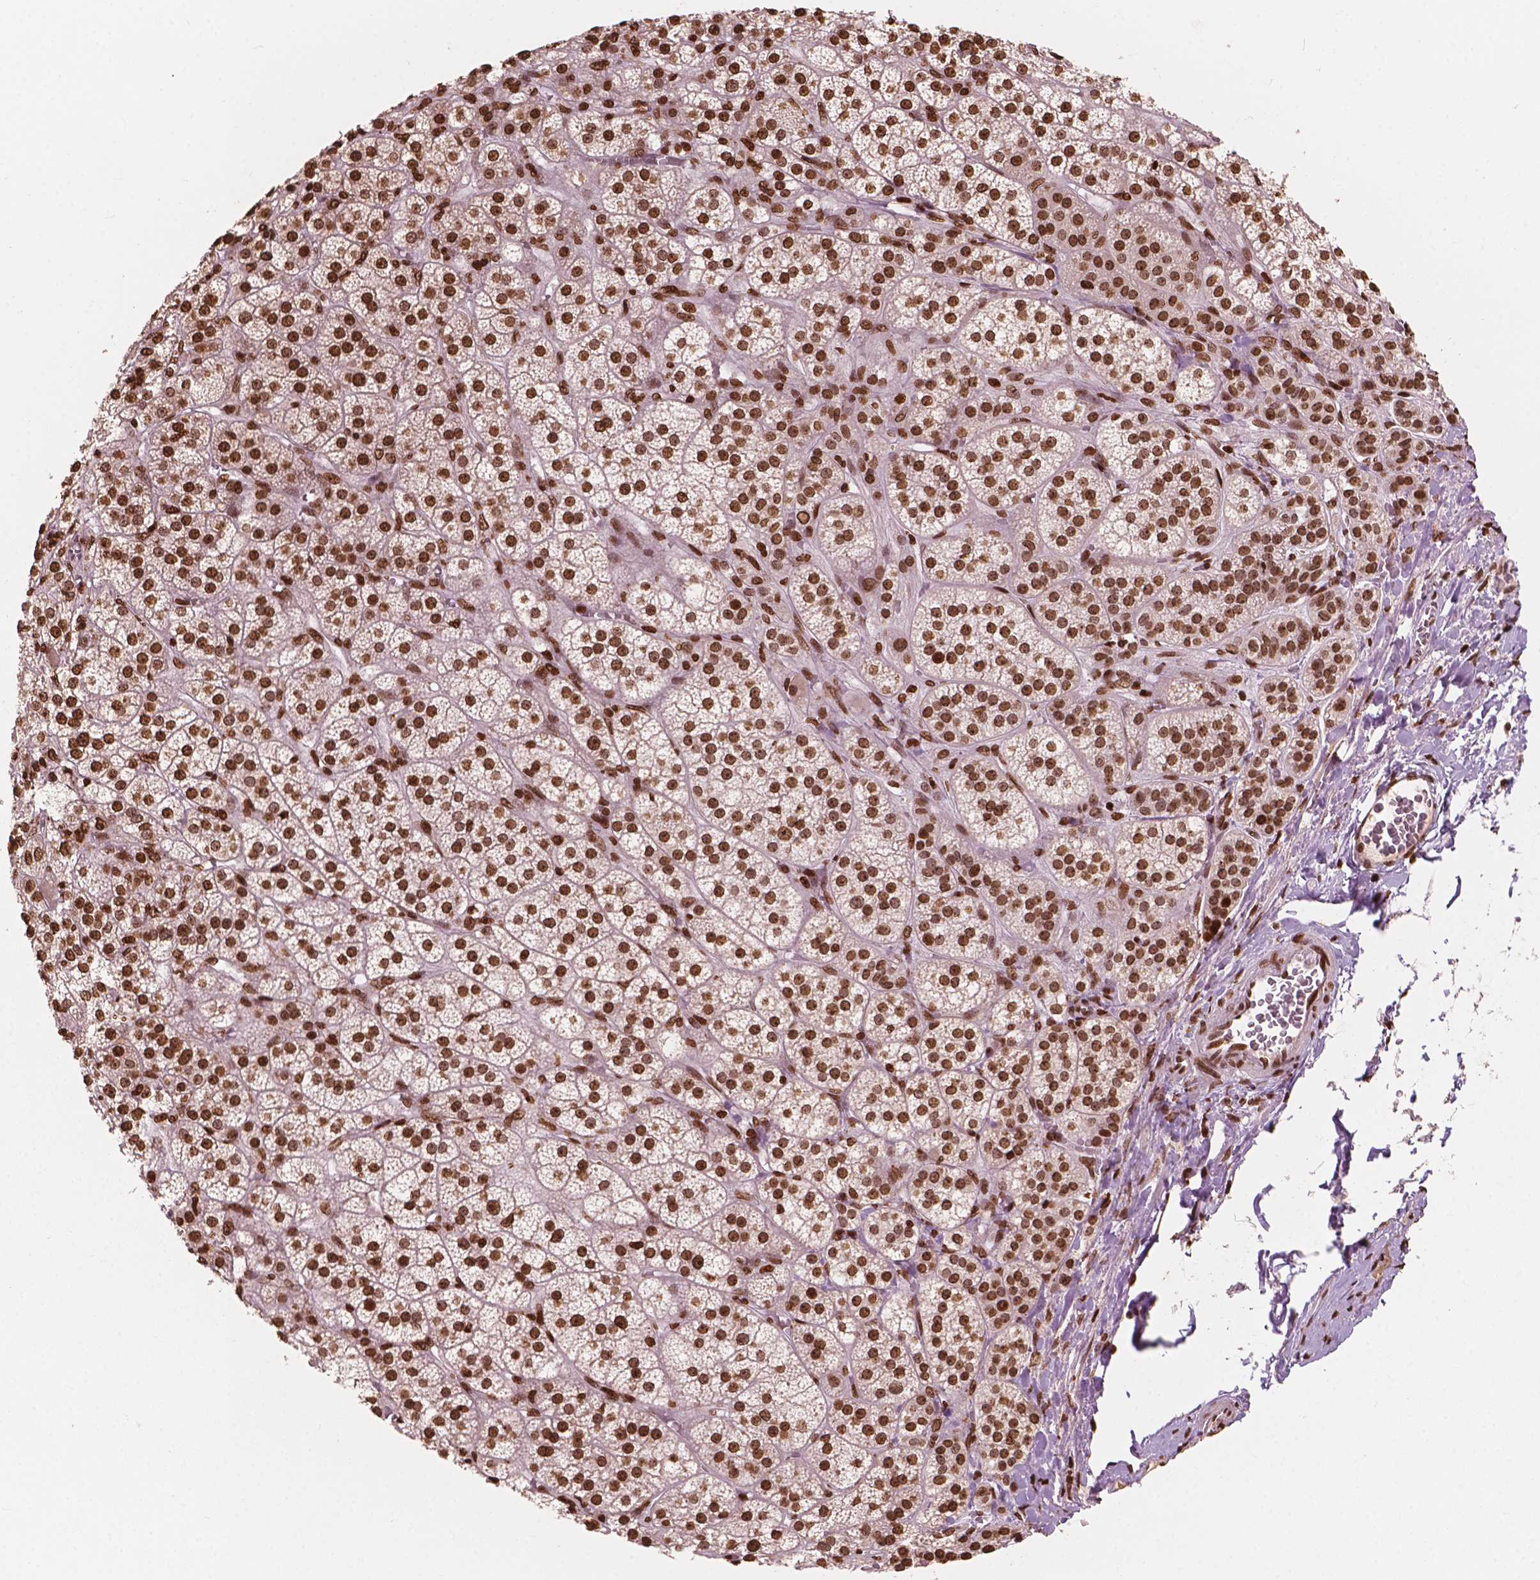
{"staining": {"intensity": "strong", "quantity": ">75%", "location": "nuclear"}, "tissue": "adrenal gland", "cell_type": "Glandular cells", "image_type": "normal", "snomed": [{"axis": "morphology", "description": "Normal tissue, NOS"}, {"axis": "topography", "description": "Adrenal gland"}], "caption": "A high-resolution micrograph shows immunohistochemistry staining of benign adrenal gland, which demonstrates strong nuclear expression in approximately >75% of glandular cells.", "gene": "H3C7", "patient": {"sex": "female", "age": 60}}